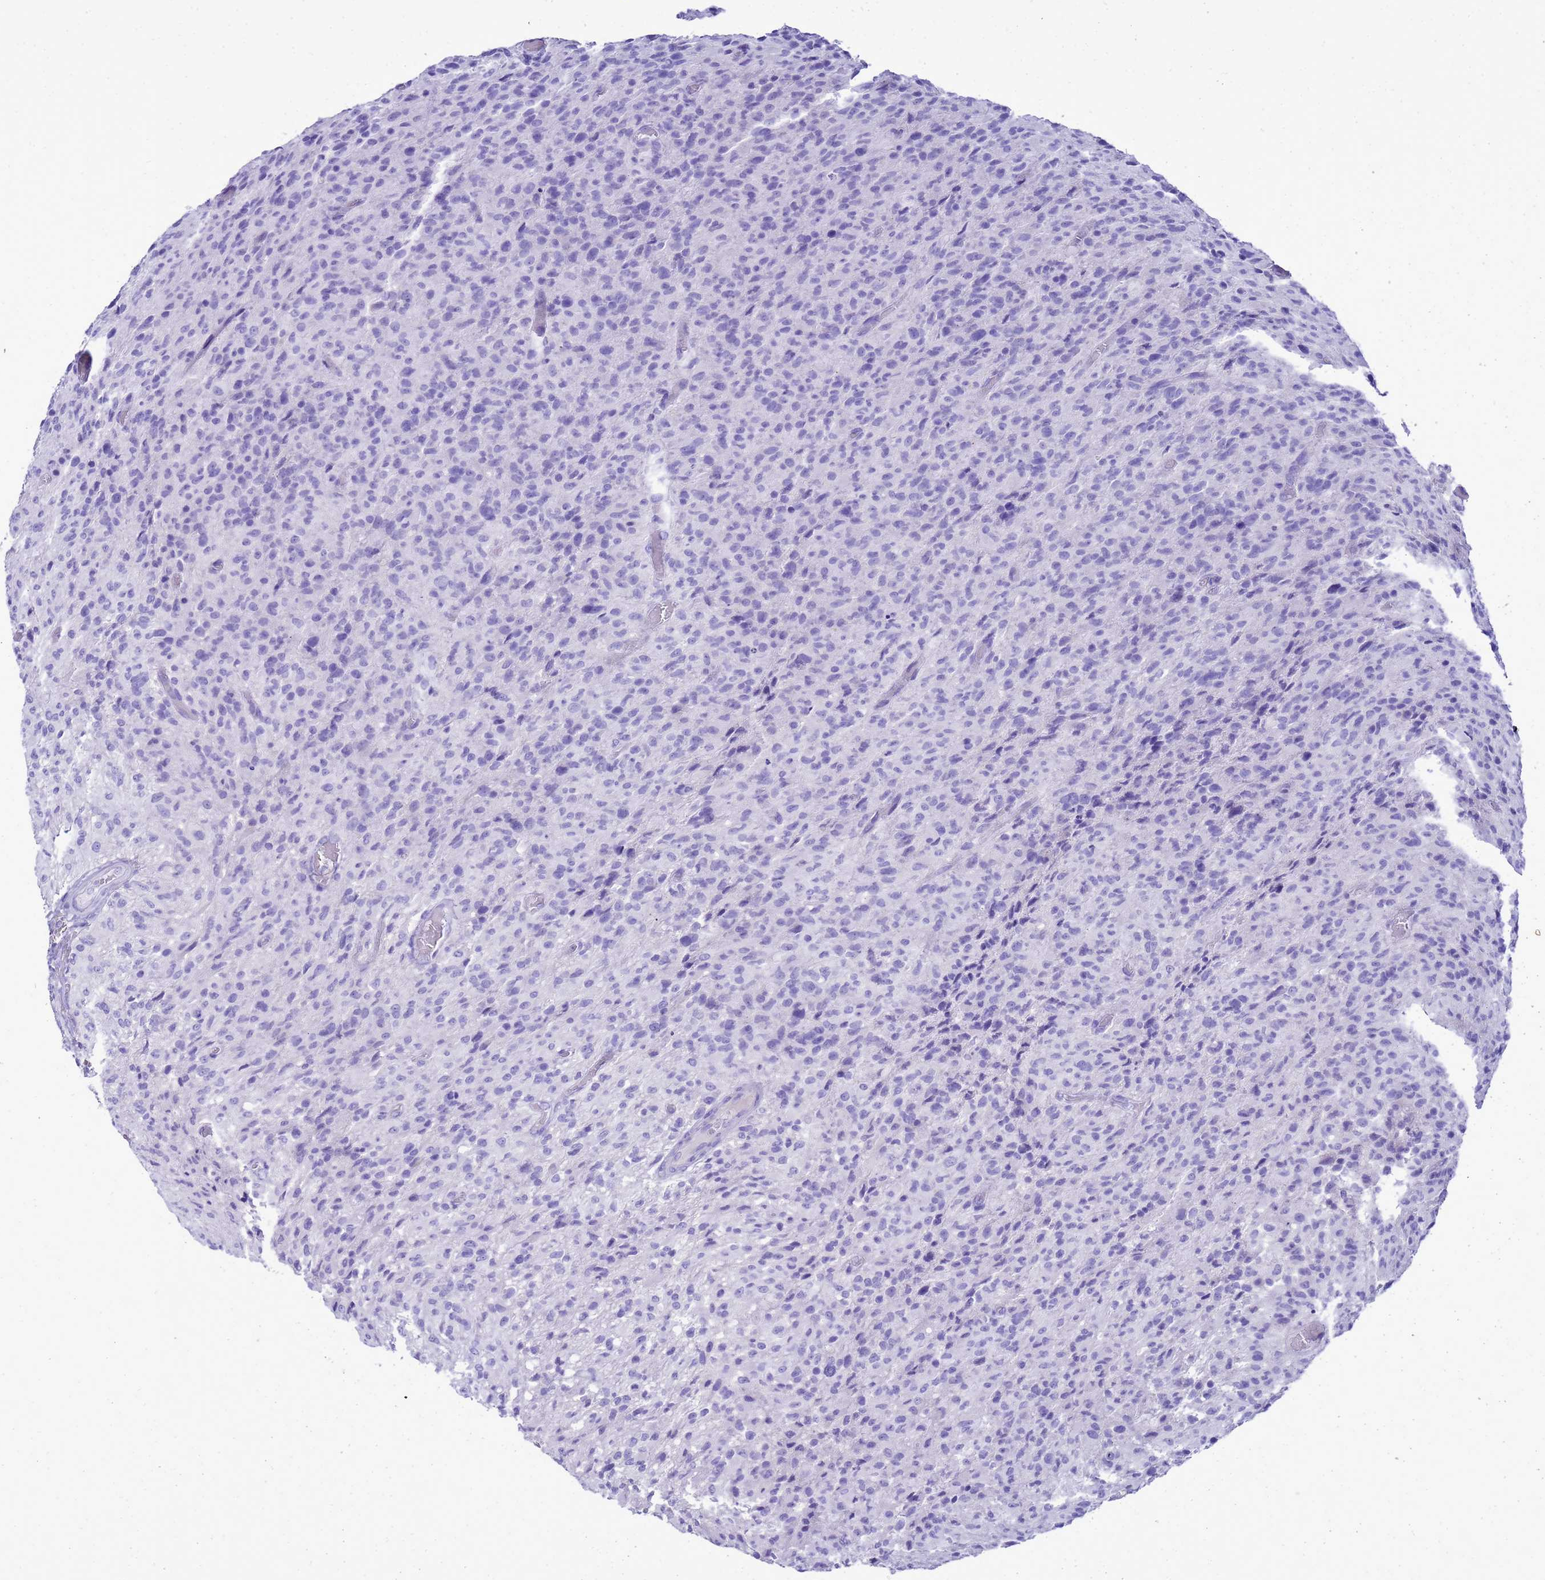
{"staining": {"intensity": "negative", "quantity": "none", "location": "none"}, "tissue": "glioma", "cell_type": "Tumor cells", "image_type": "cancer", "snomed": [{"axis": "morphology", "description": "Glioma, malignant, High grade"}, {"axis": "topography", "description": "Brain"}], "caption": "Malignant high-grade glioma was stained to show a protein in brown. There is no significant staining in tumor cells. (DAB (3,3'-diaminobenzidine) immunohistochemistry (IHC) visualized using brightfield microscopy, high magnification).", "gene": "BEST2", "patient": {"sex": "female", "age": 57}}